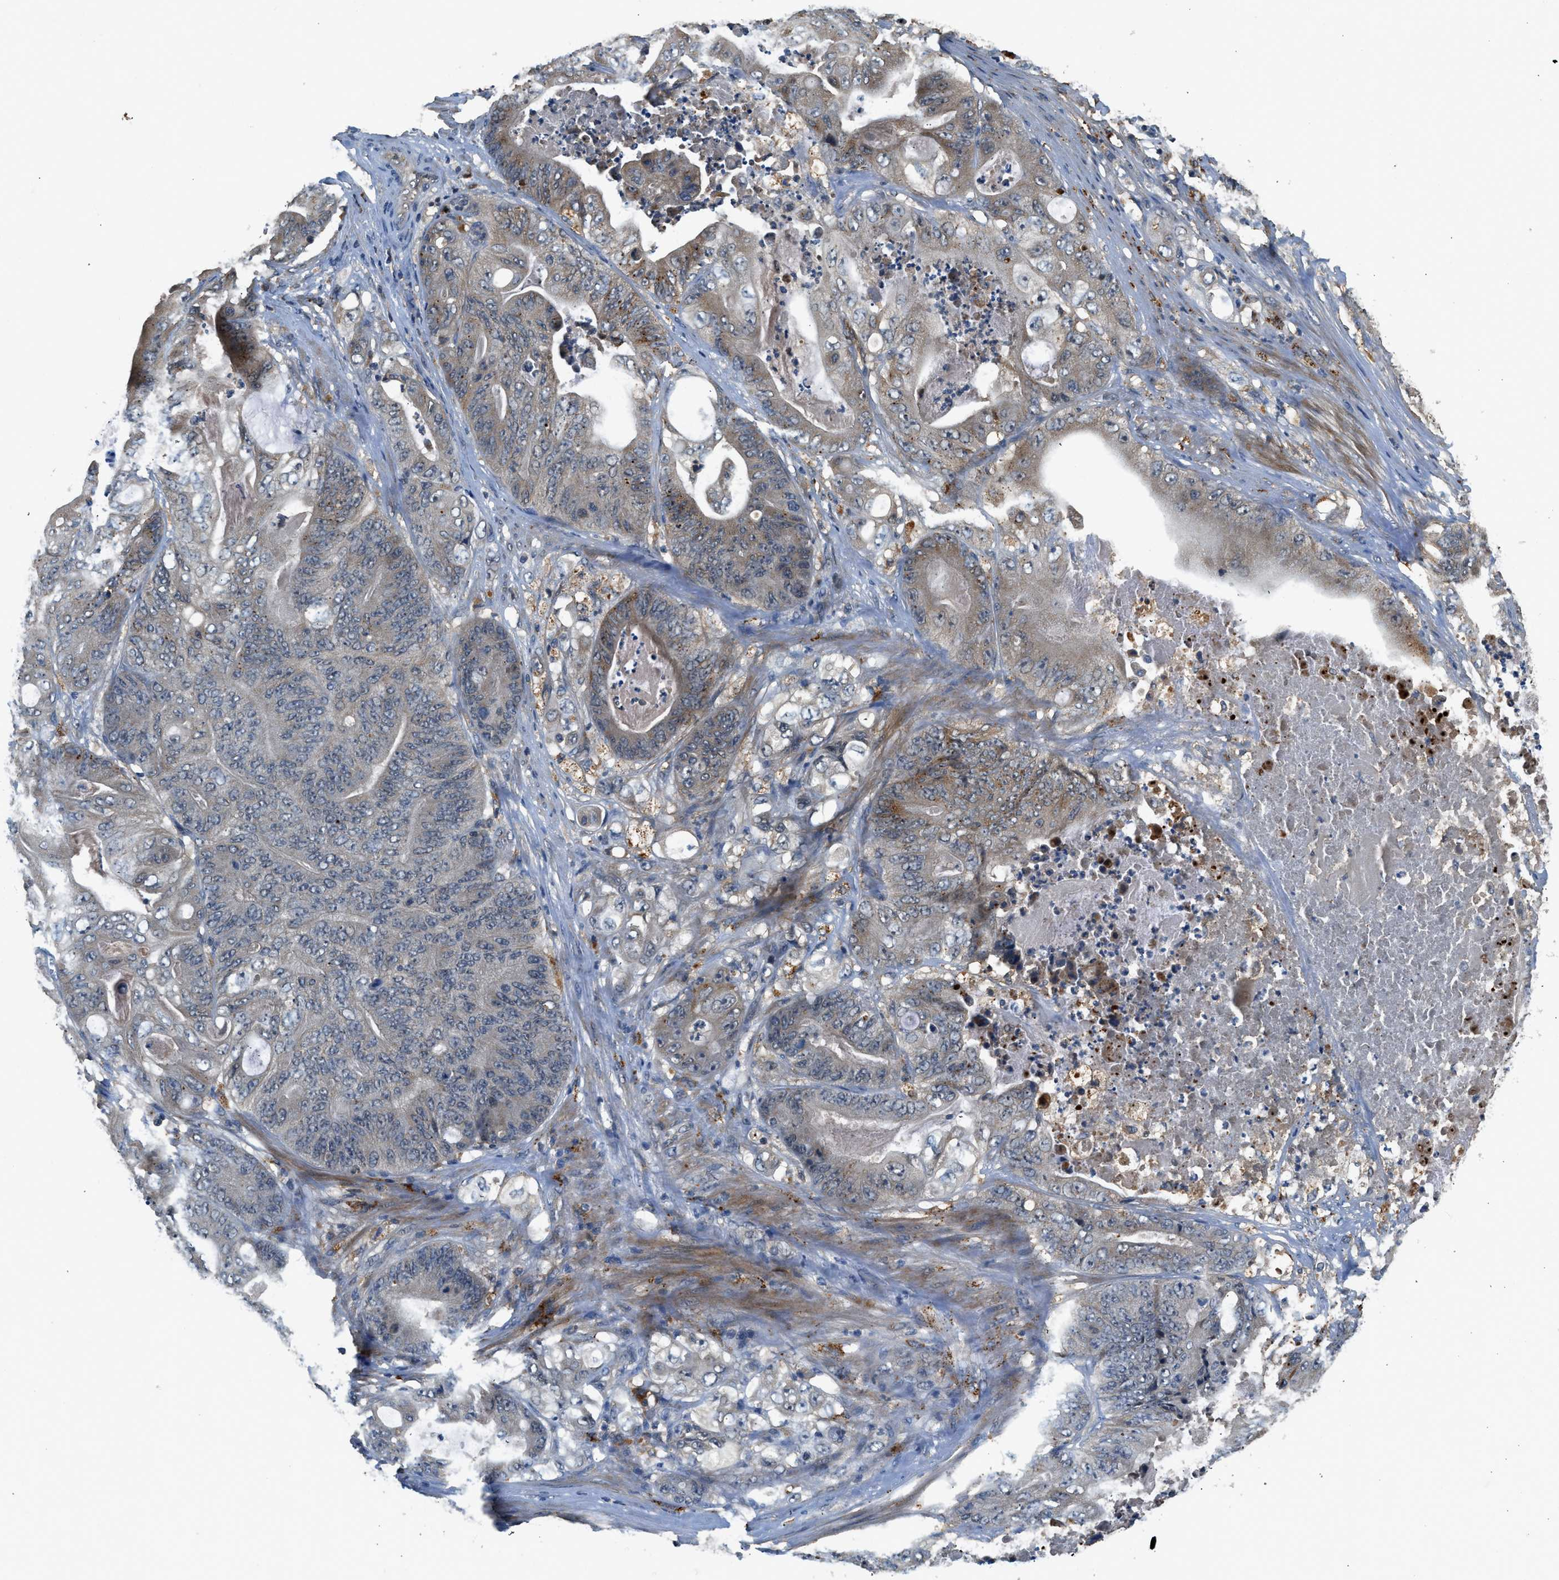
{"staining": {"intensity": "weak", "quantity": "25%-75%", "location": "cytoplasmic/membranous"}, "tissue": "stomach cancer", "cell_type": "Tumor cells", "image_type": "cancer", "snomed": [{"axis": "morphology", "description": "Adenocarcinoma, NOS"}, {"axis": "topography", "description": "Stomach"}], "caption": "Human stomach cancer (adenocarcinoma) stained with a brown dye shows weak cytoplasmic/membranous positive positivity in approximately 25%-75% of tumor cells.", "gene": "SLC15A4", "patient": {"sex": "female", "age": 73}}